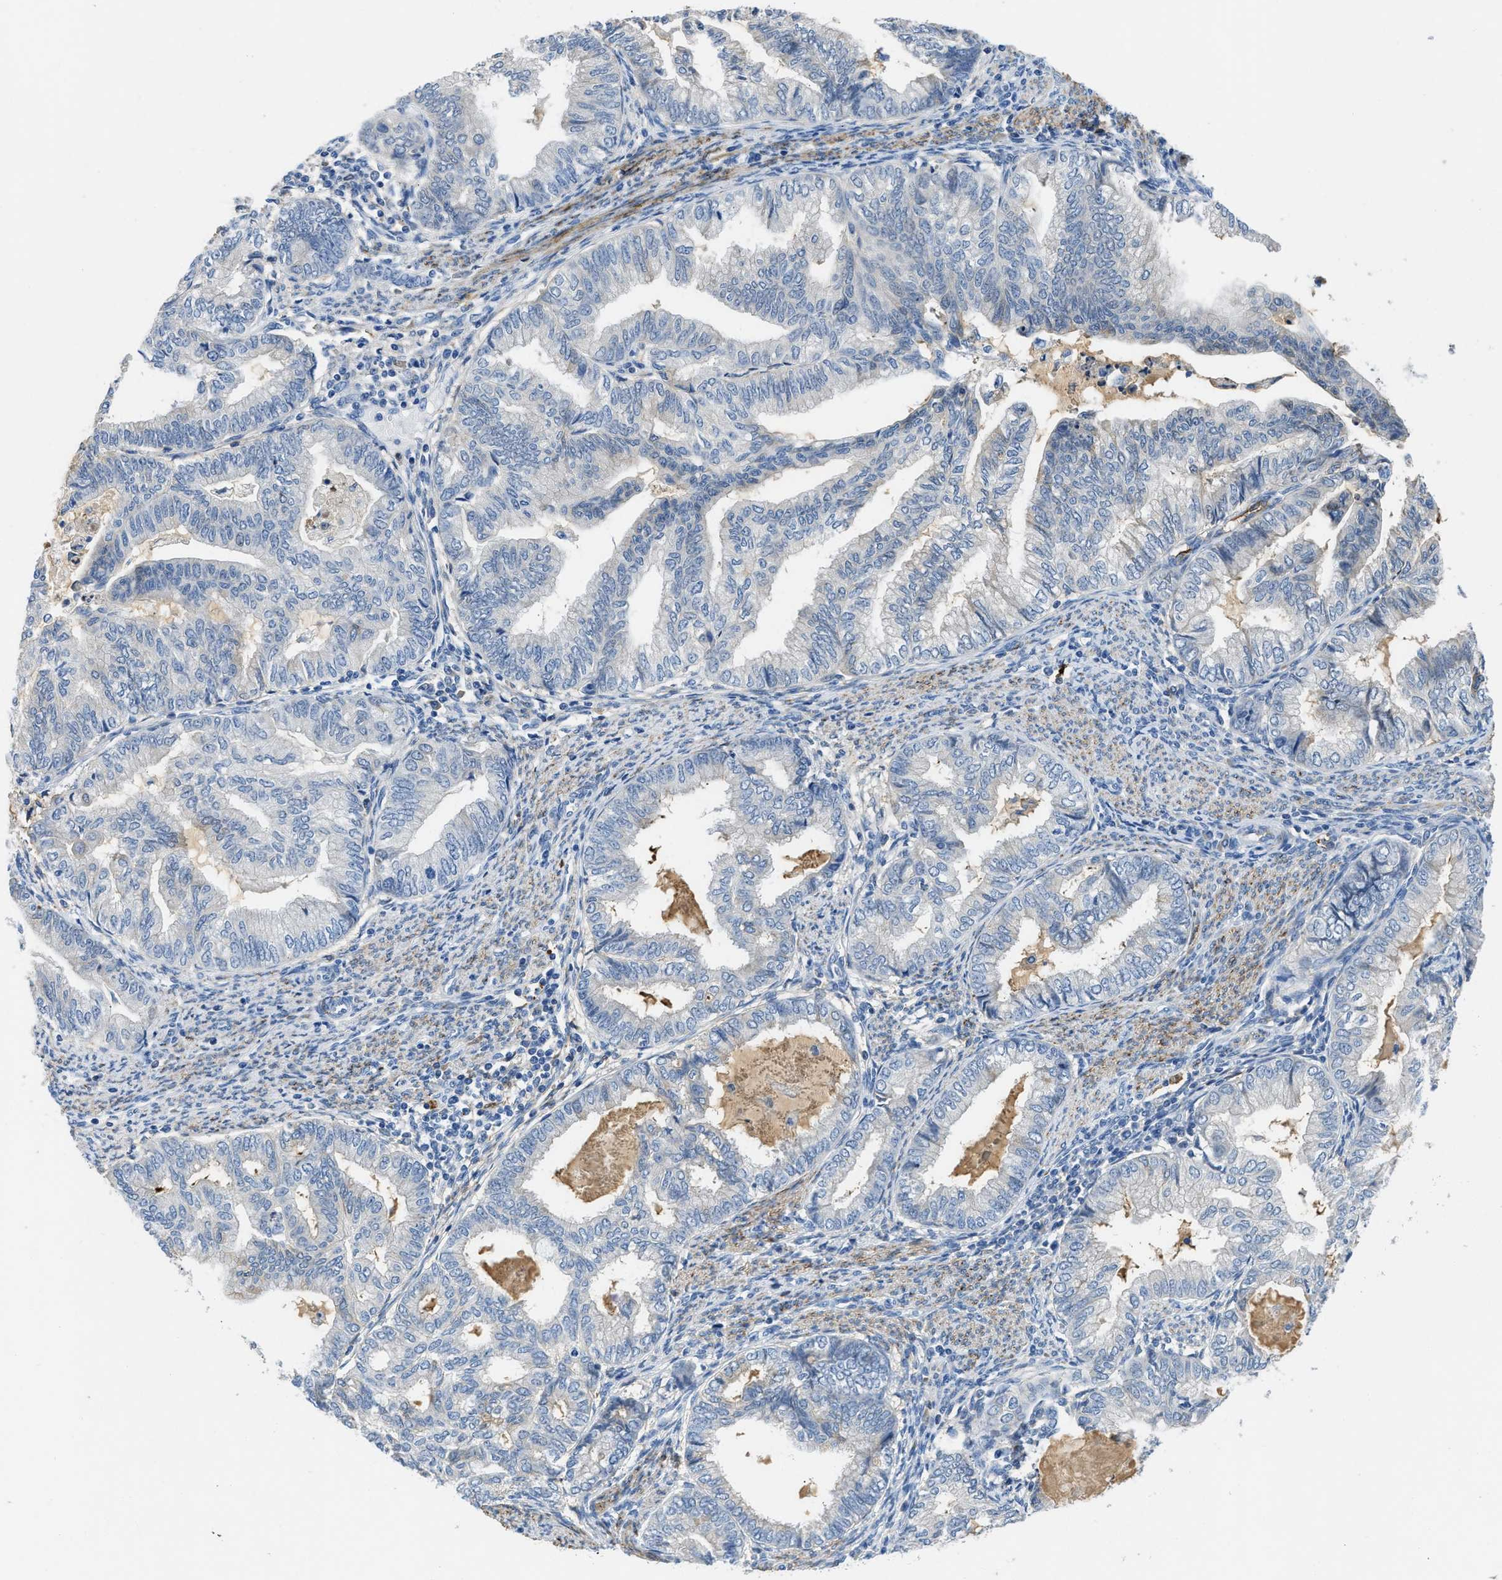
{"staining": {"intensity": "weak", "quantity": "<25%", "location": "cytoplasmic/membranous,nuclear"}, "tissue": "endometrial cancer", "cell_type": "Tumor cells", "image_type": "cancer", "snomed": [{"axis": "morphology", "description": "Adenocarcinoma, NOS"}, {"axis": "topography", "description": "Endometrium"}], "caption": "This image is of endometrial adenocarcinoma stained with IHC to label a protein in brown with the nuclei are counter-stained blue. There is no positivity in tumor cells.", "gene": "SPEG", "patient": {"sex": "female", "age": 79}}